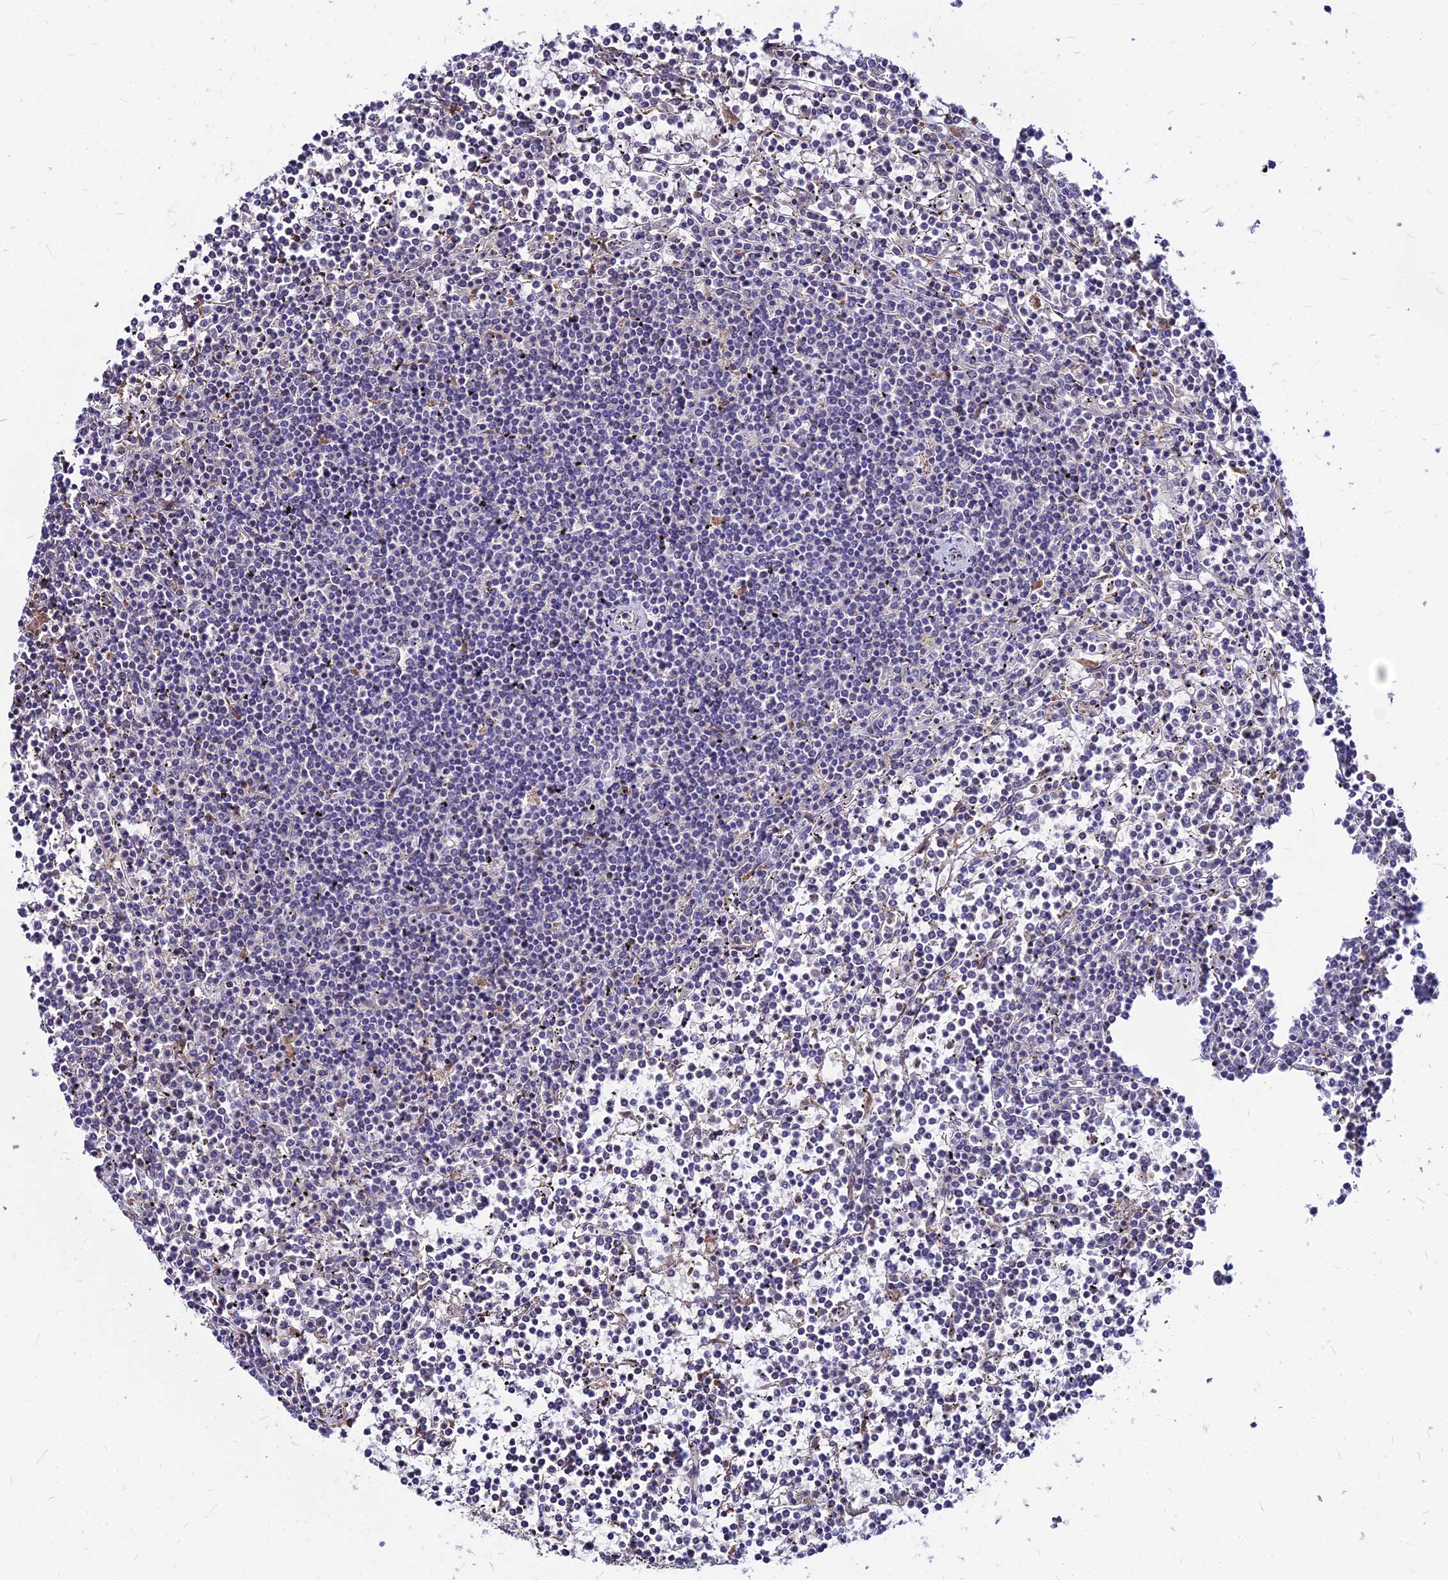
{"staining": {"intensity": "negative", "quantity": "none", "location": "none"}, "tissue": "lymphoma", "cell_type": "Tumor cells", "image_type": "cancer", "snomed": [{"axis": "morphology", "description": "Malignant lymphoma, non-Hodgkin's type, Low grade"}, {"axis": "topography", "description": "Spleen"}], "caption": "A histopathology image of lymphoma stained for a protein reveals no brown staining in tumor cells.", "gene": "ACSM6", "patient": {"sex": "female", "age": 19}}